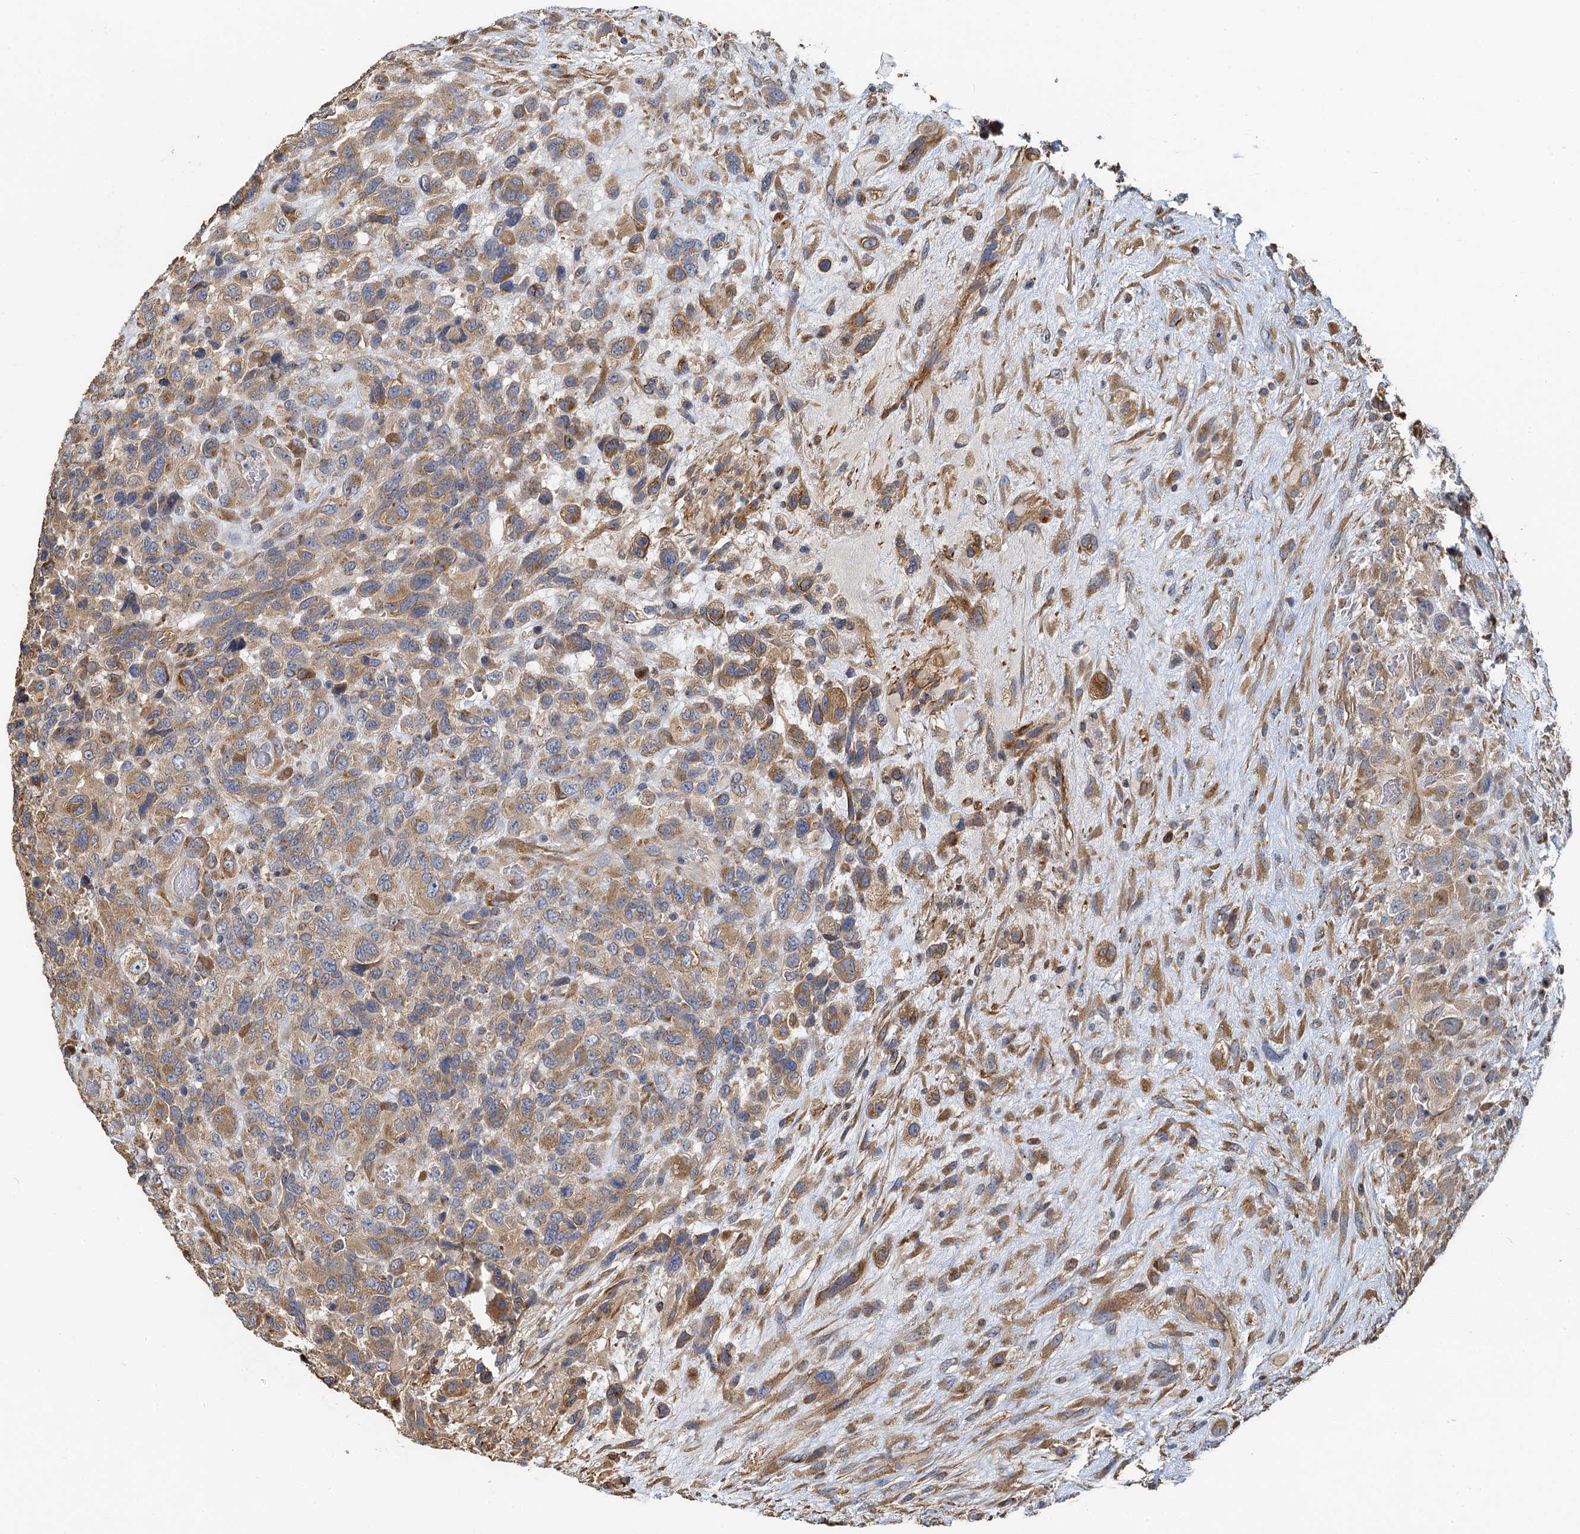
{"staining": {"intensity": "moderate", "quantity": "25%-75%", "location": "cytoplasmic/membranous"}, "tissue": "glioma", "cell_type": "Tumor cells", "image_type": "cancer", "snomed": [{"axis": "morphology", "description": "Glioma, malignant, High grade"}, {"axis": "topography", "description": "Brain"}], "caption": "Protein expression analysis of malignant glioma (high-grade) displays moderate cytoplasmic/membranous positivity in about 25%-75% of tumor cells. (IHC, brightfield microscopy, high magnification).", "gene": "NKAPD1", "patient": {"sex": "male", "age": 61}}